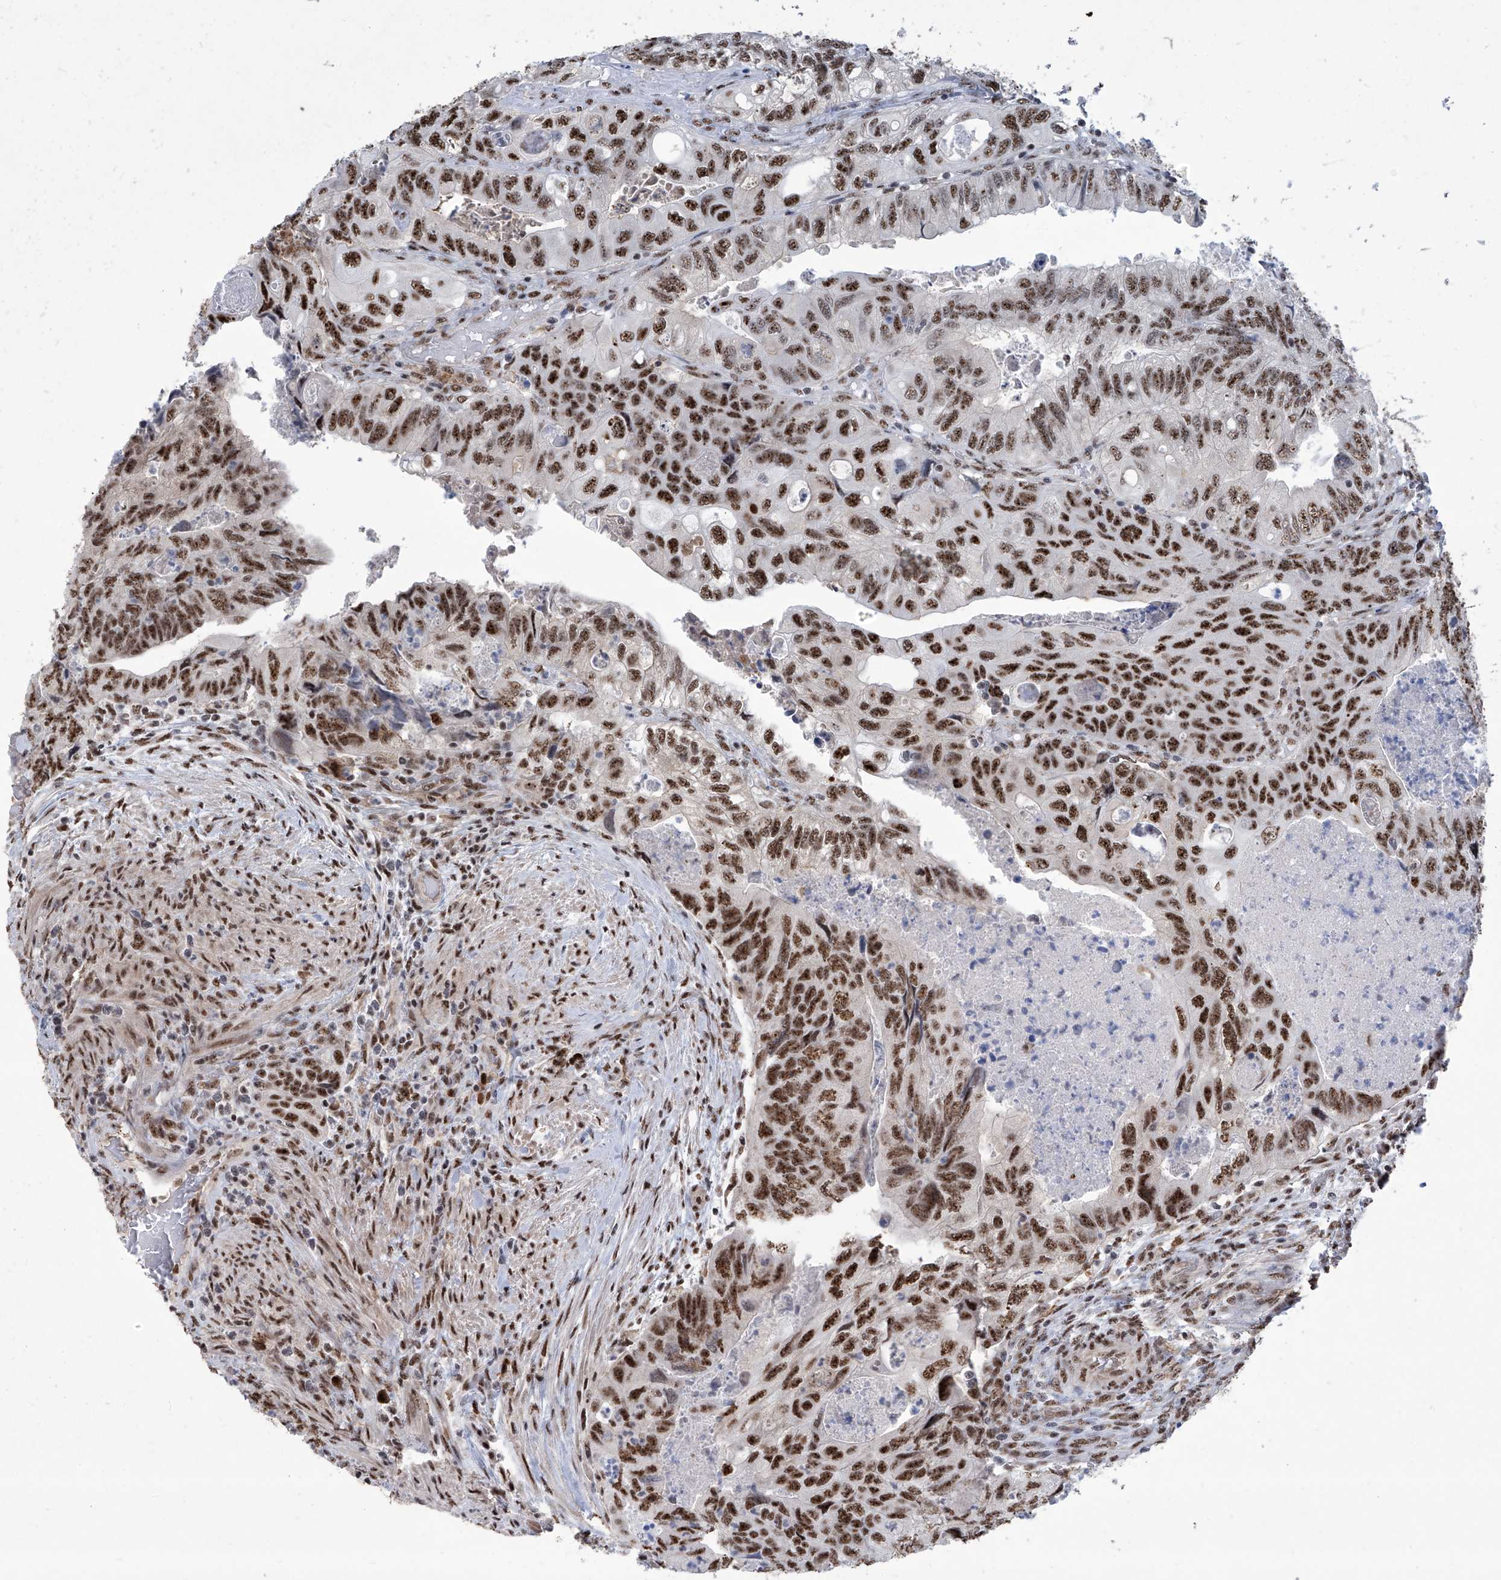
{"staining": {"intensity": "strong", "quantity": ">75%", "location": "nuclear"}, "tissue": "colorectal cancer", "cell_type": "Tumor cells", "image_type": "cancer", "snomed": [{"axis": "morphology", "description": "Adenocarcinoma, NOS"}, {"axis": "topography", "description": "Rectum"}], "caption": "There is high levels of strong nuclear positivity in tumor cells of adenocarcinoma (colorectal), as demonstrated by immunohistochemical staining (brown color).", "gene": "FBXL4", "patient": {"sex": "male", "age": 63}}